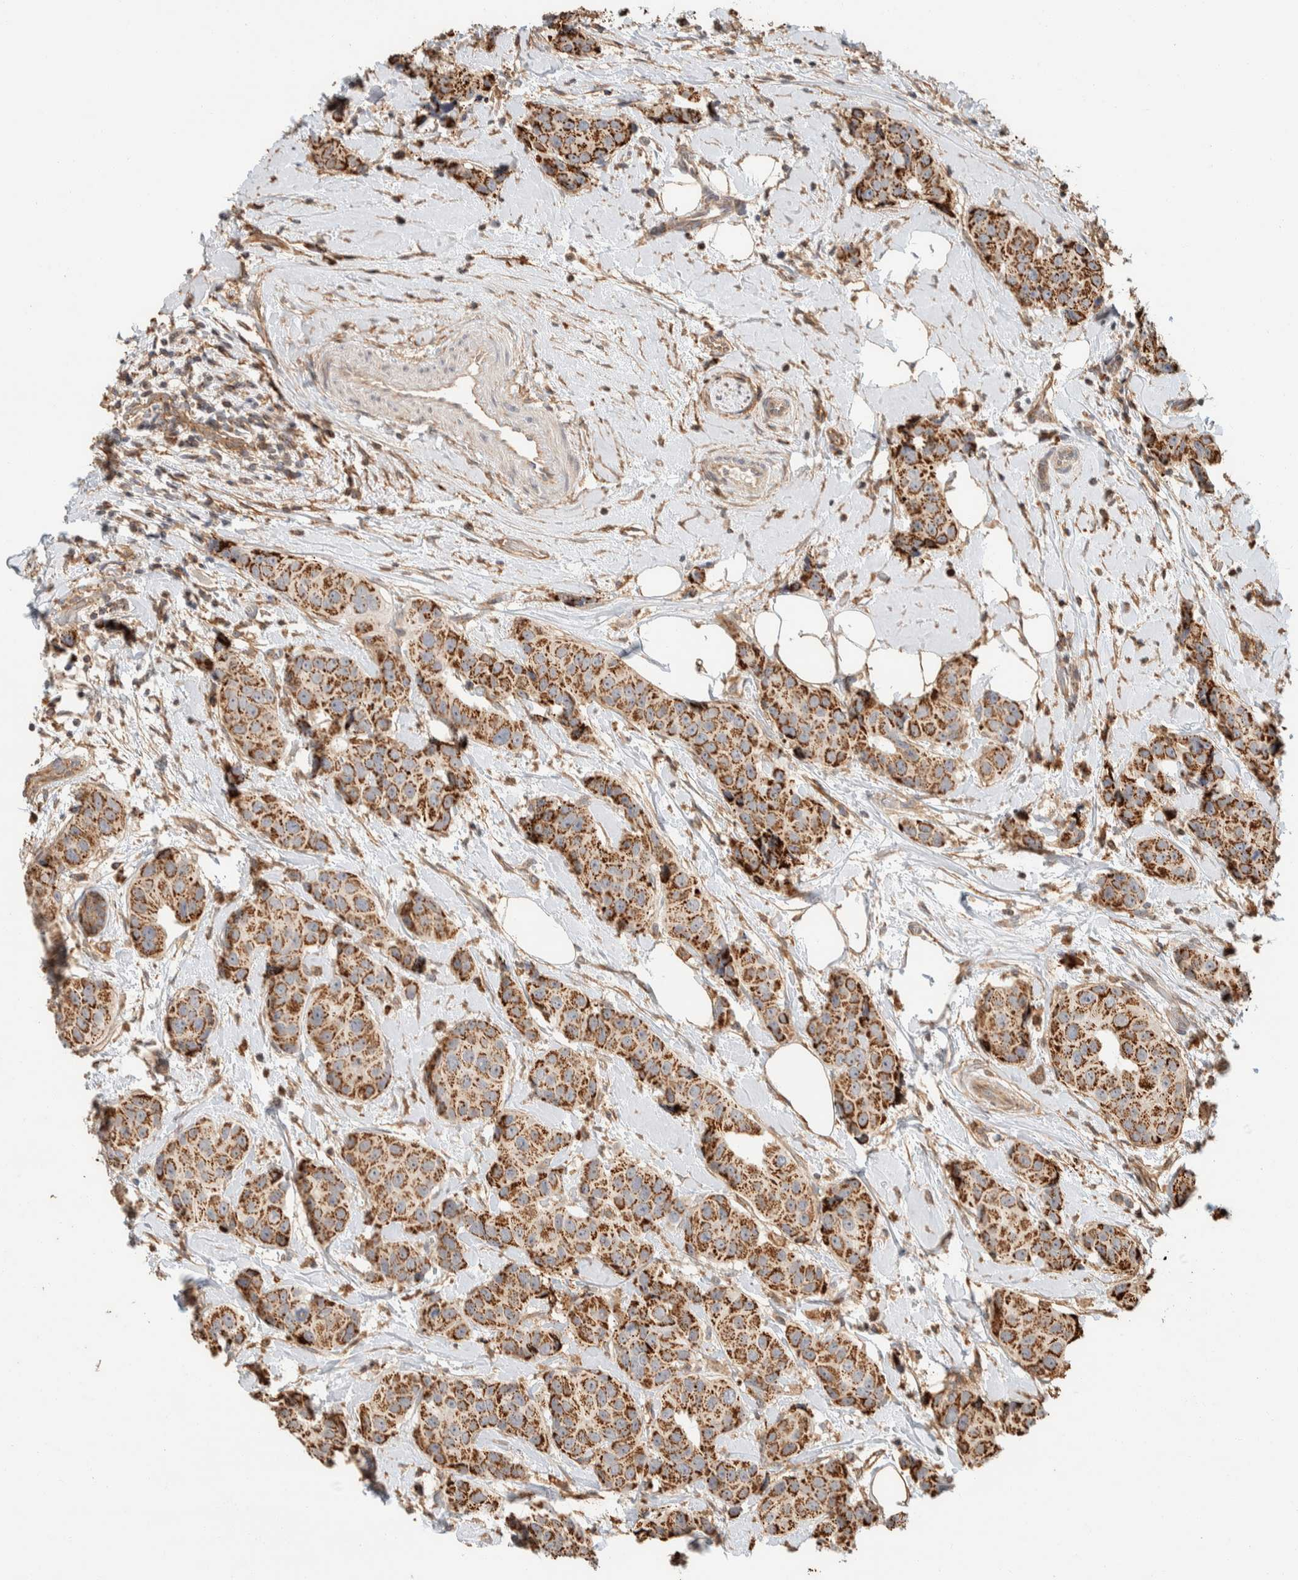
{"staining": {"intensity": "moderate", "quantity": ">75%", "location": "cytoplasmic/membranous"}, "tissue": "breast cancer", "cell_type": "Tumor cells", "image_type": "cancer", "snomed": [{"axis": "morphology", "description": "Normal tissue, NOS"}, {"axis": "morphology", "description": "Duct carcinoma"}, {"axis": "topography", "description": "Breast"}], "caption": "Invasive ductal carcinoma (breast) was stained to show a protein in brown. There is medium levels of moderate cytoplasmic/membranous positivity in approximately >75% of tumor cells. The staining was performed using DAB to visualize the protein expression in brown, while the nuclei were stained in blue with hematoxylin (Magnification: 20x).", "gene": "KIF9", "patient": {"sex": "female", "age": 39}}